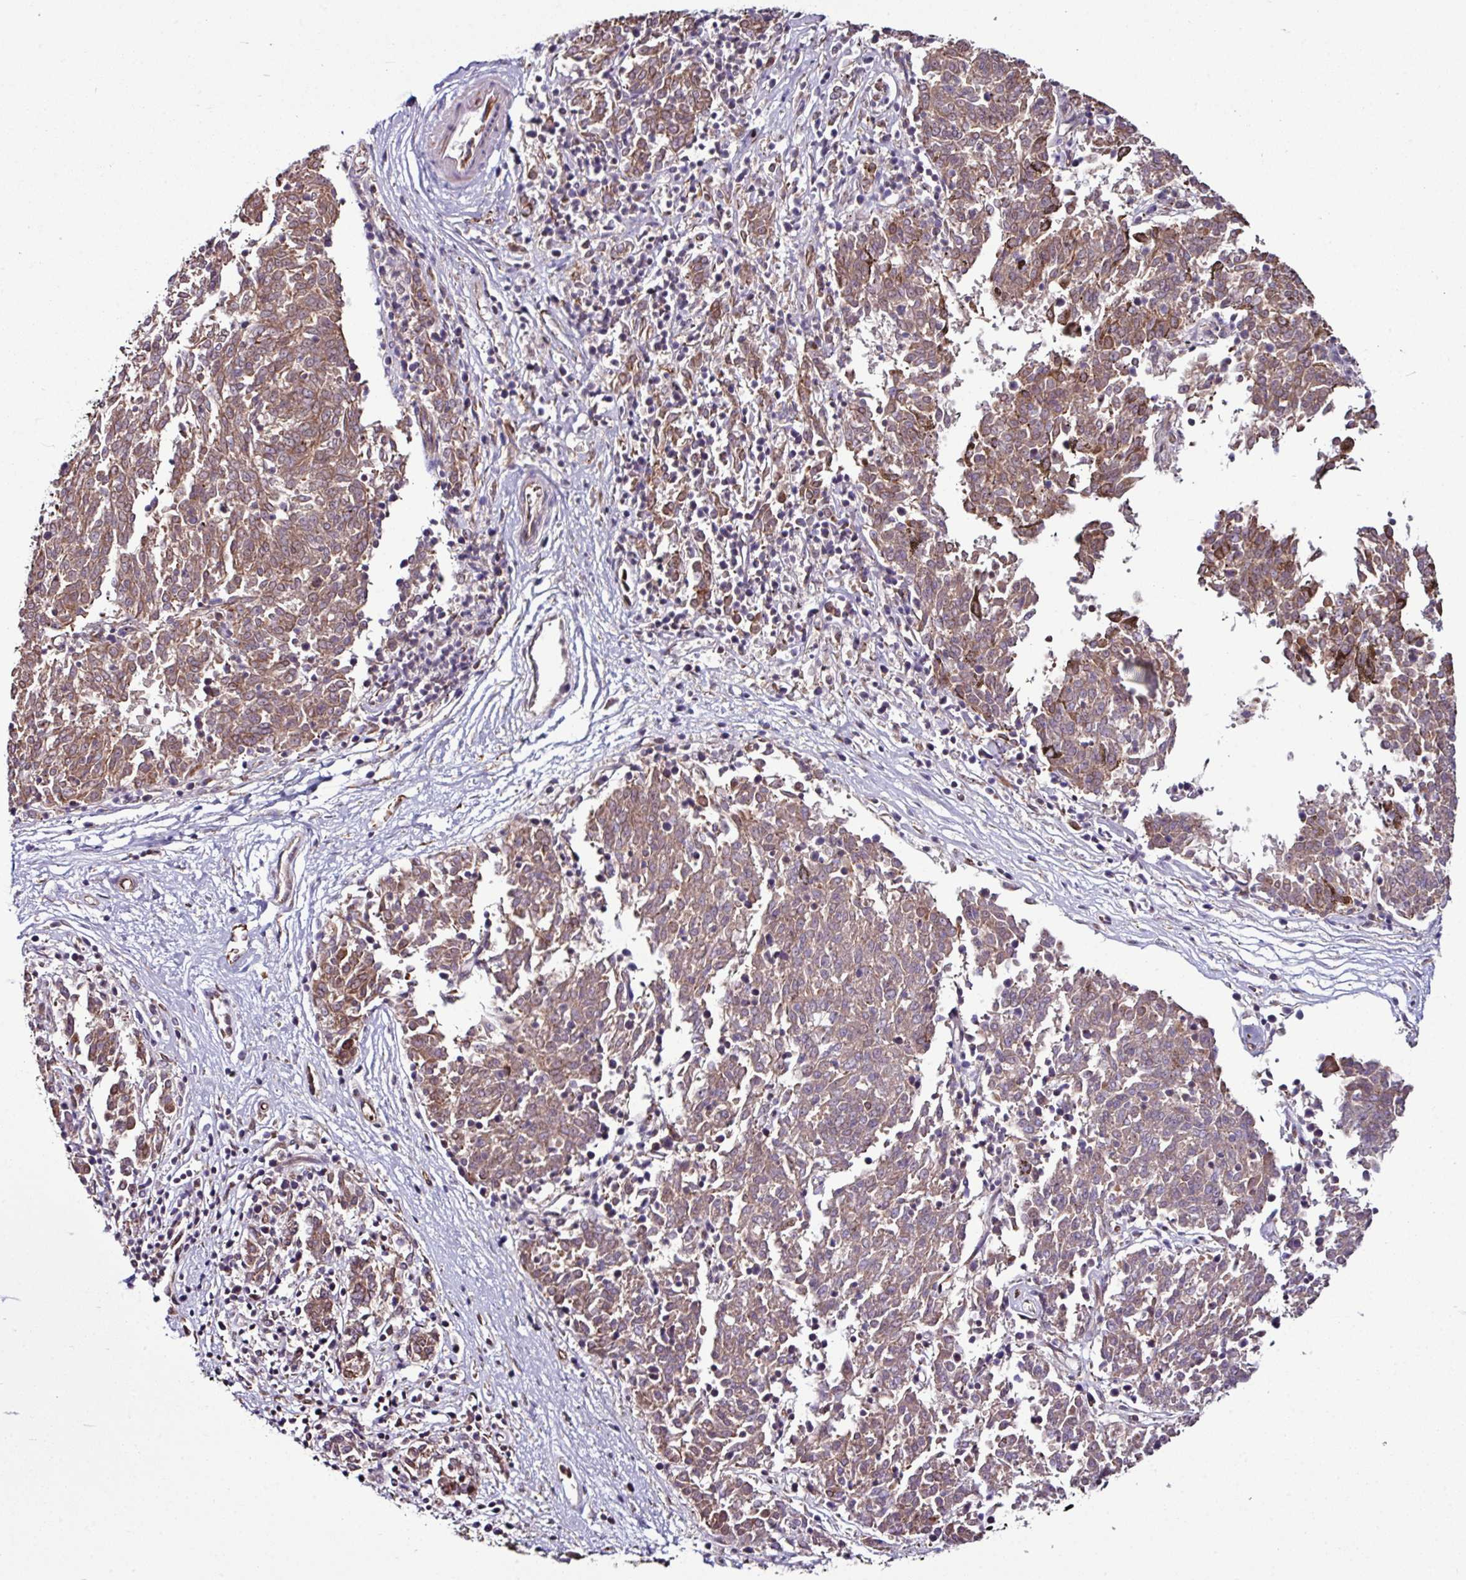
{"staining": {"intensity": "moderate", "quantity": ">75%", "location": "cytoplasmic/membranous,nuclear"}, "tissue": "melanoma", "cell_type": "Tumor cells", "image_type": "cancer", "snomed": [{"axis": "morphology", "description": "Malignant melanoma, NOS"}, {"axis": "topography", "description": "Skin"}], "caption": "Brown immunohistochemical staining in human malignant melanoma shows moderate cytoplasmic/membranous and nuclear positivity in approximately >75% of tumor cells. The protein is stained brown, and the nuclei are stained in blue (DAB IHC with brightfield microscopy, high magnification).", "gene": "MORF4L2", "patient": {"sex": "female", "age": 72}}